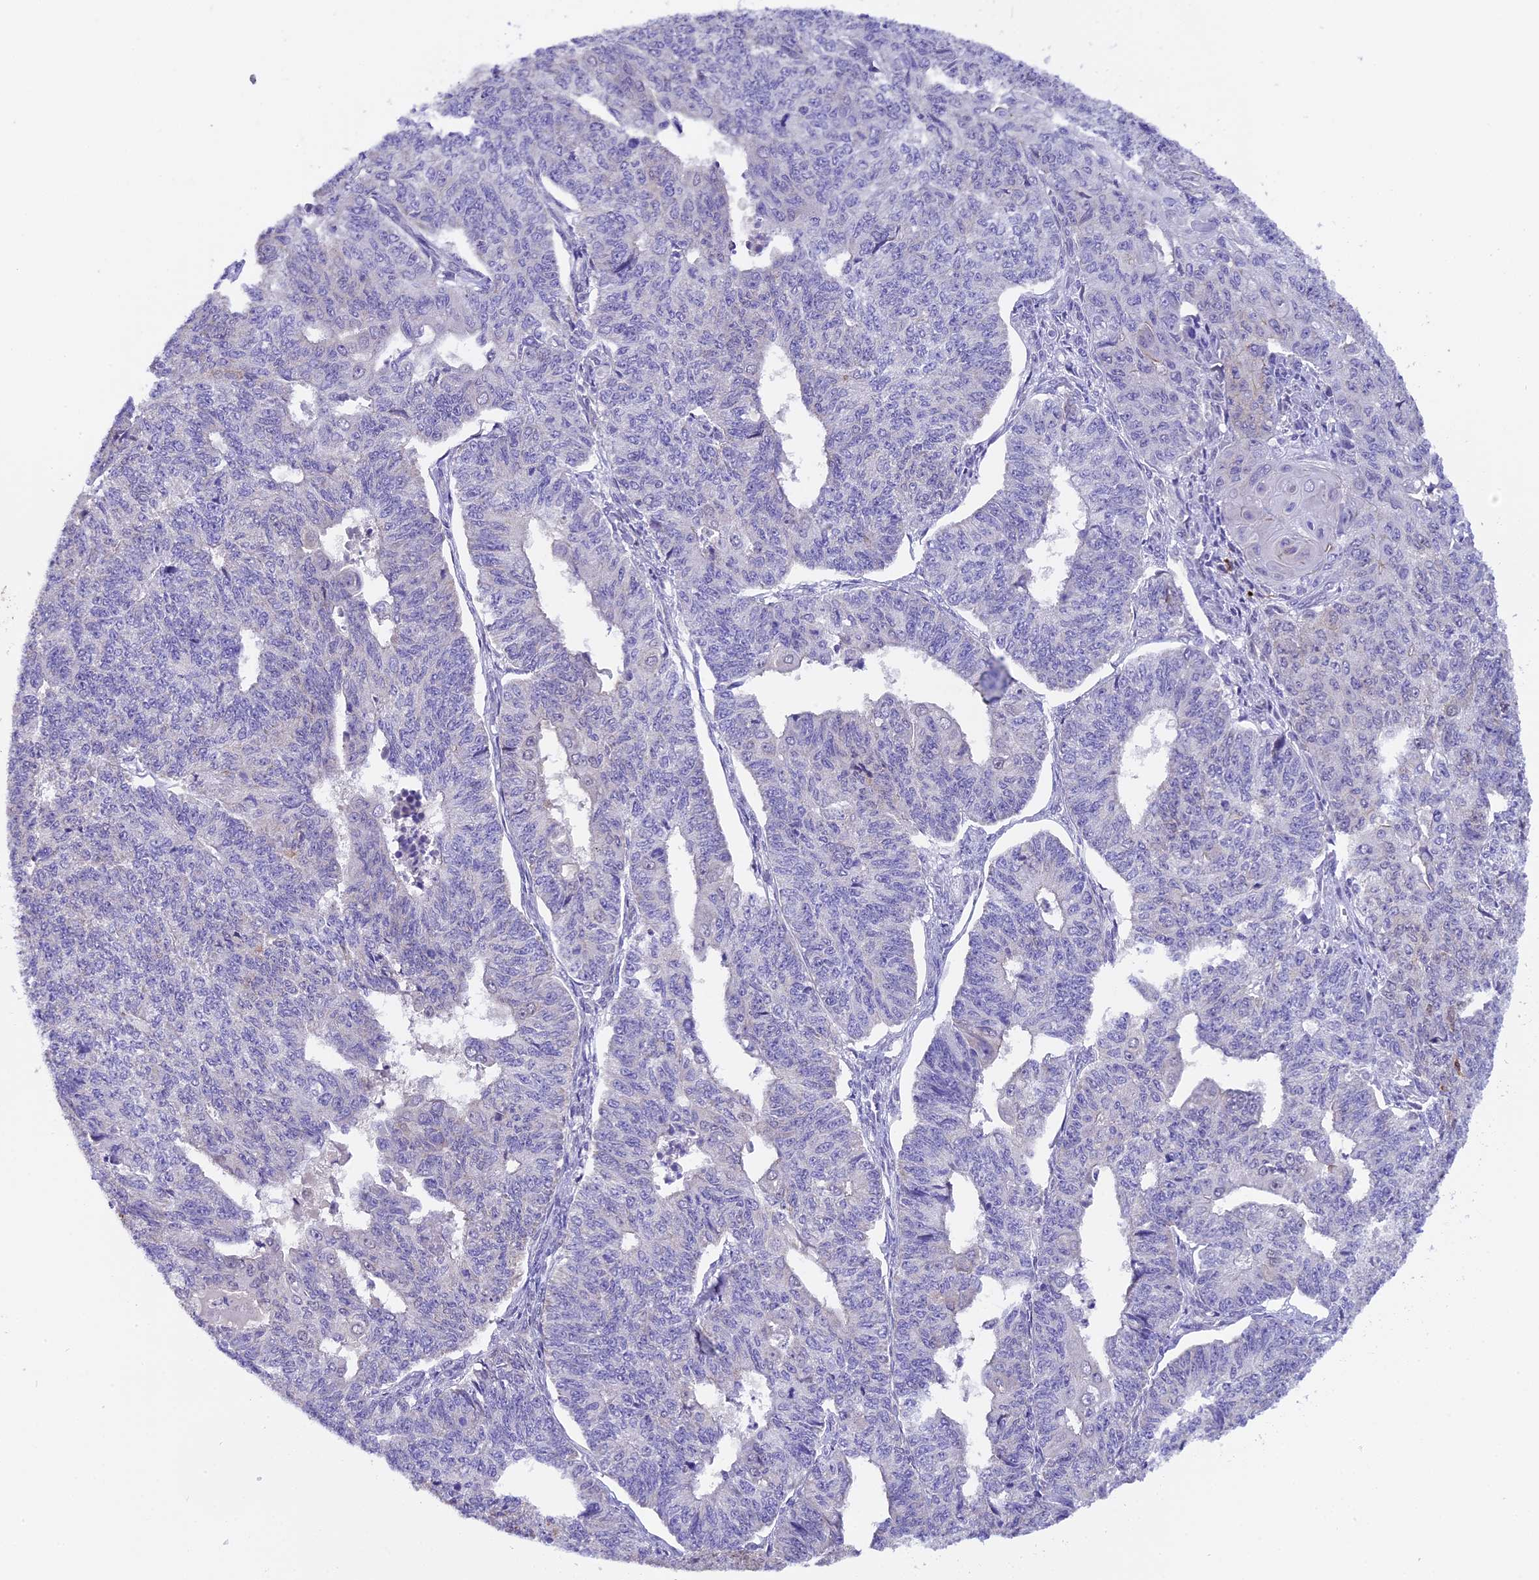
{"staining": {"intensity": "negative", "quantity": "none", "location": "none"}, "tissue": "endometrial cancer", "cell_type": "Tumor cells", "image_type": "cancer", "snomed": [{"axis": "morphology", "description": "Adenocarcinoma, NOS"}, {"axis": "topography", "description": "Endometrium"}], "caption": "Immunohistochemistry photomicrograph of endometrial adenocarcinoma stained for a protein (brown), which demonstrates no positivity in tumor cells. Nuclei are stained in blue.", "gene": "OSGEP", "patient": {"sex": "female", "age": 32}}